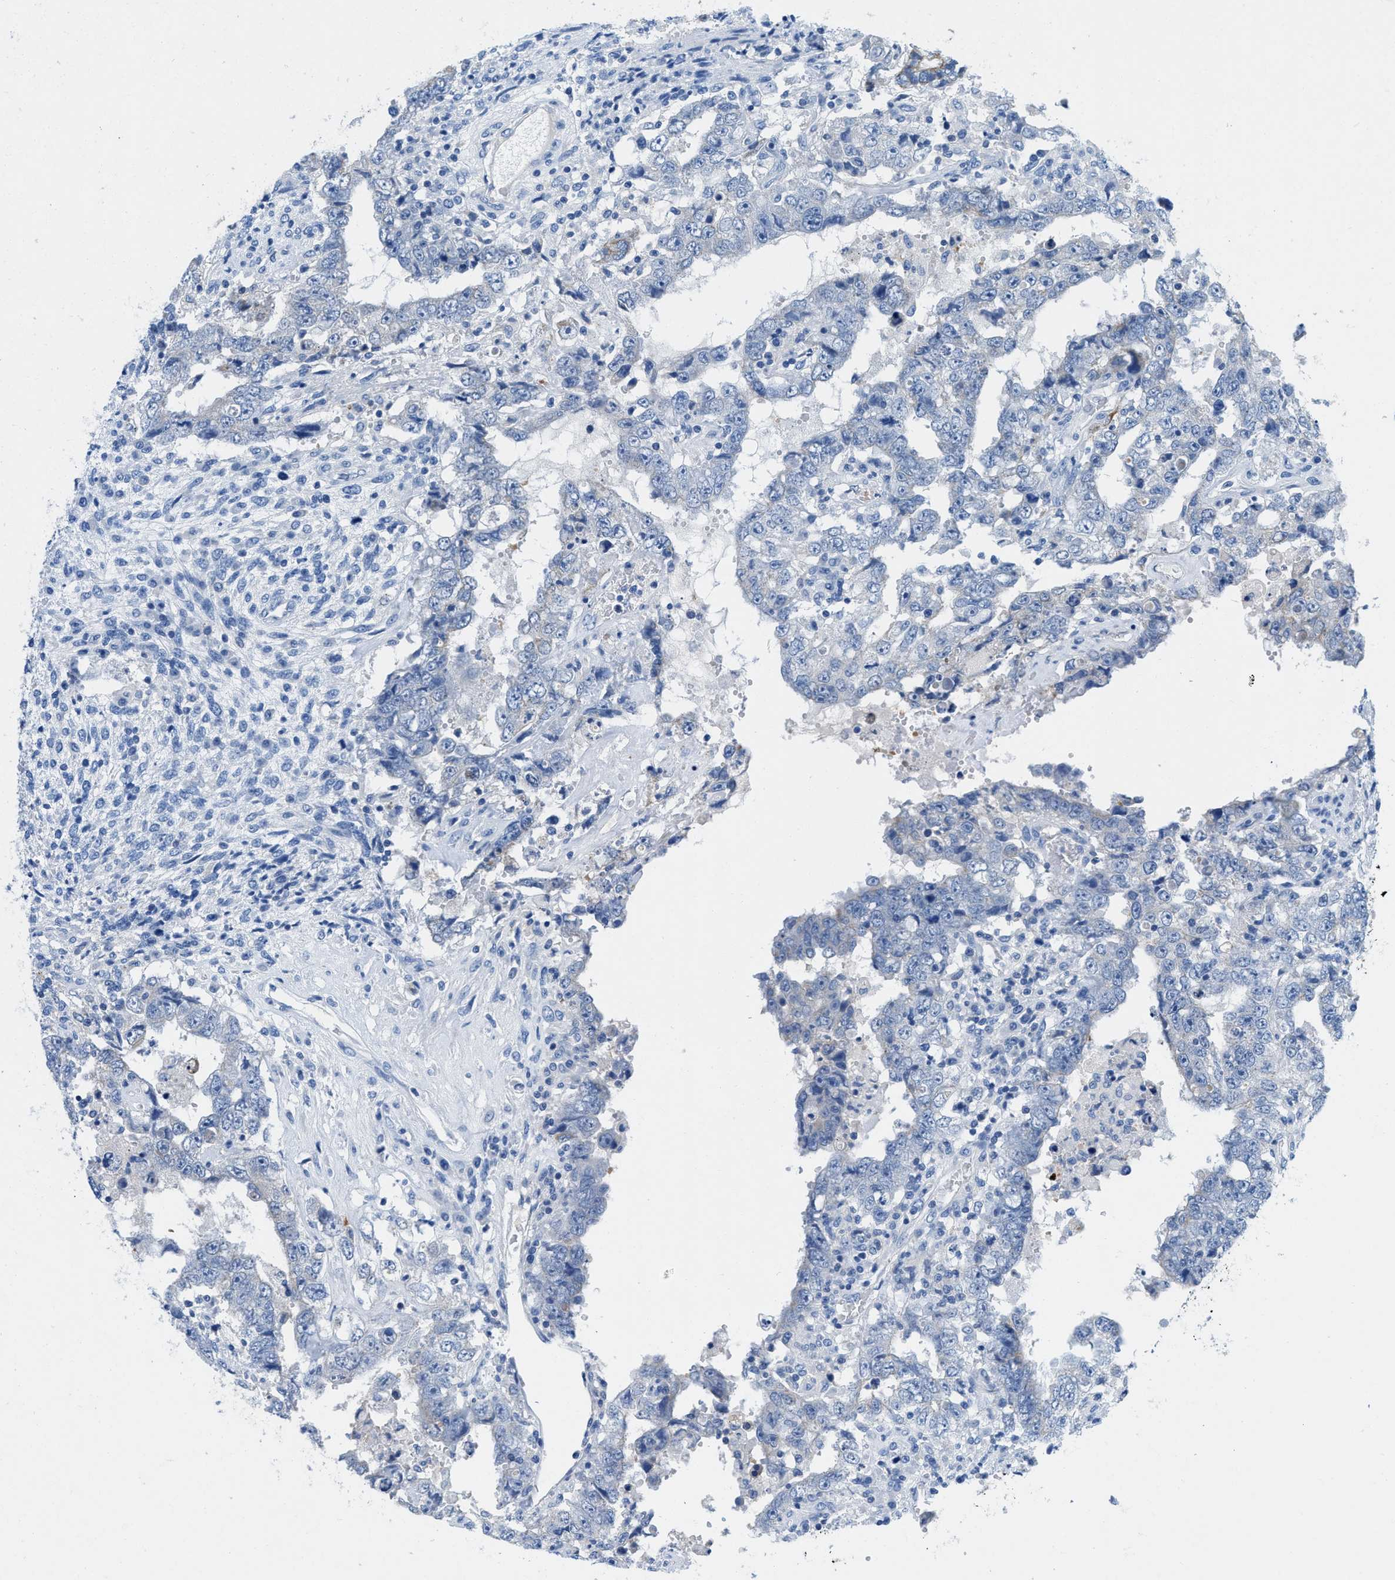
{"staining": {"intensity": "negative", "quantity": "none", "location": "none"}, "tissue": "testis cancer", "cell_type": "Tumor cells", "image_type": "cancer", "snomed": [{"axis": "morphology", "description": "Carcinoma, Embryonal, NOS"}, {"axis": "topography", "description": "Testis"}], "caption": "High power microscopy photomicrograph of an immunohistochemistry (IHC) histopathology image of testis embryonal carcinoma, revealing no significant positivity in tumor cells.", "gene": "BPGM", "patient": {"sex": "male", "age": 26}}